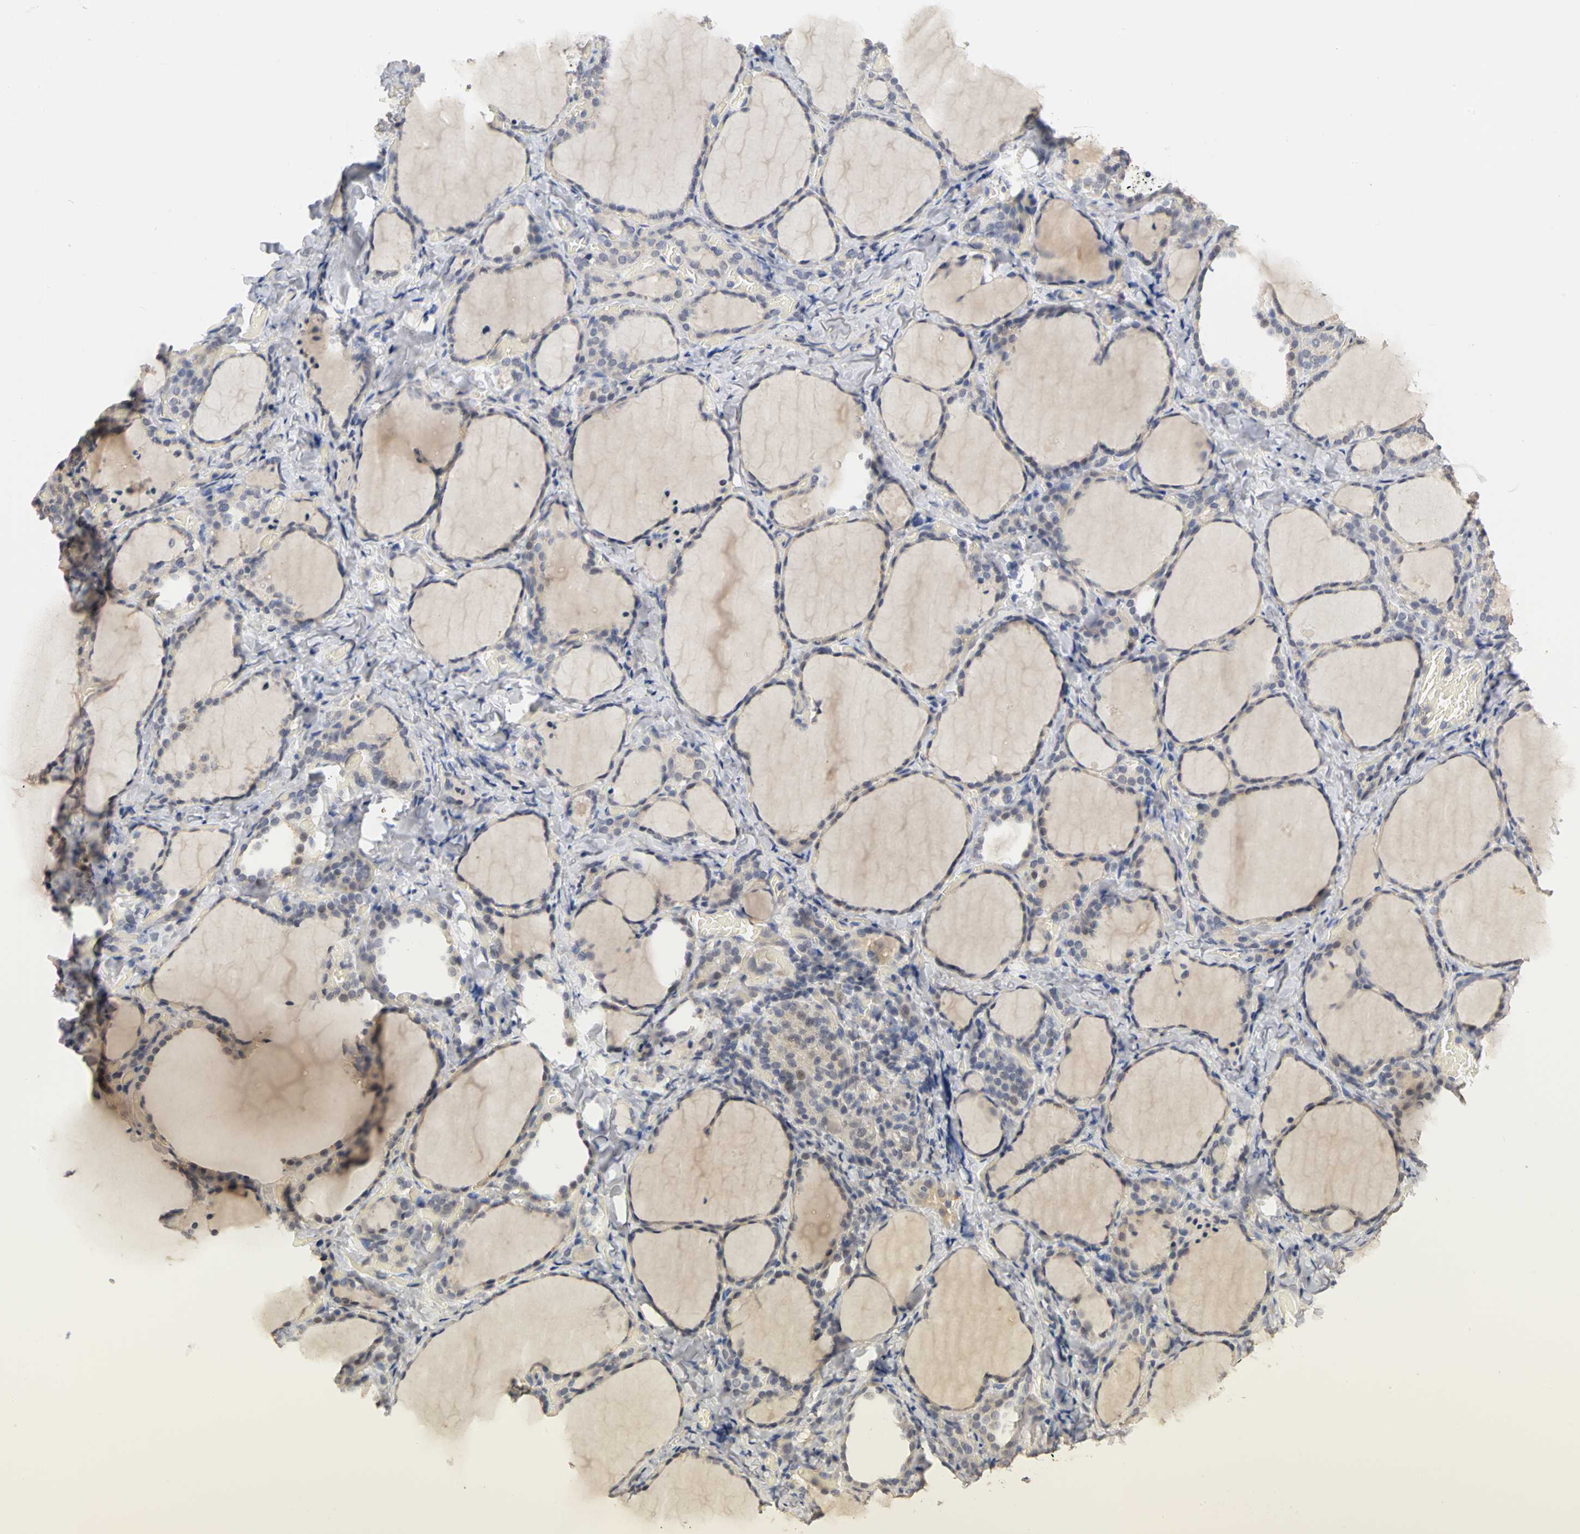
{"staining": {"intensity": "moderate", "quantity": "<25%", "location": "cytoplasmic/membranous"}, "tissue": "thyroid gland", "cell_type": "Glandular cells", "image_type": "normal", "snomed": [{"axis": "morphology", "description": "Normal tissue, NOS"}, {"axis": "morphology", "description": "Papillary adenocarcinoma, NOS"}, {"axis": "topography", "description": "Thyroid gland"}], "caption": "Protein staining exhibits moderate cytoplasmic/membranous expression in about <25% of glandular cells in benign thyroid gland.", "gene": "PGR", "patient": {"sex": "female", "age": 30}}